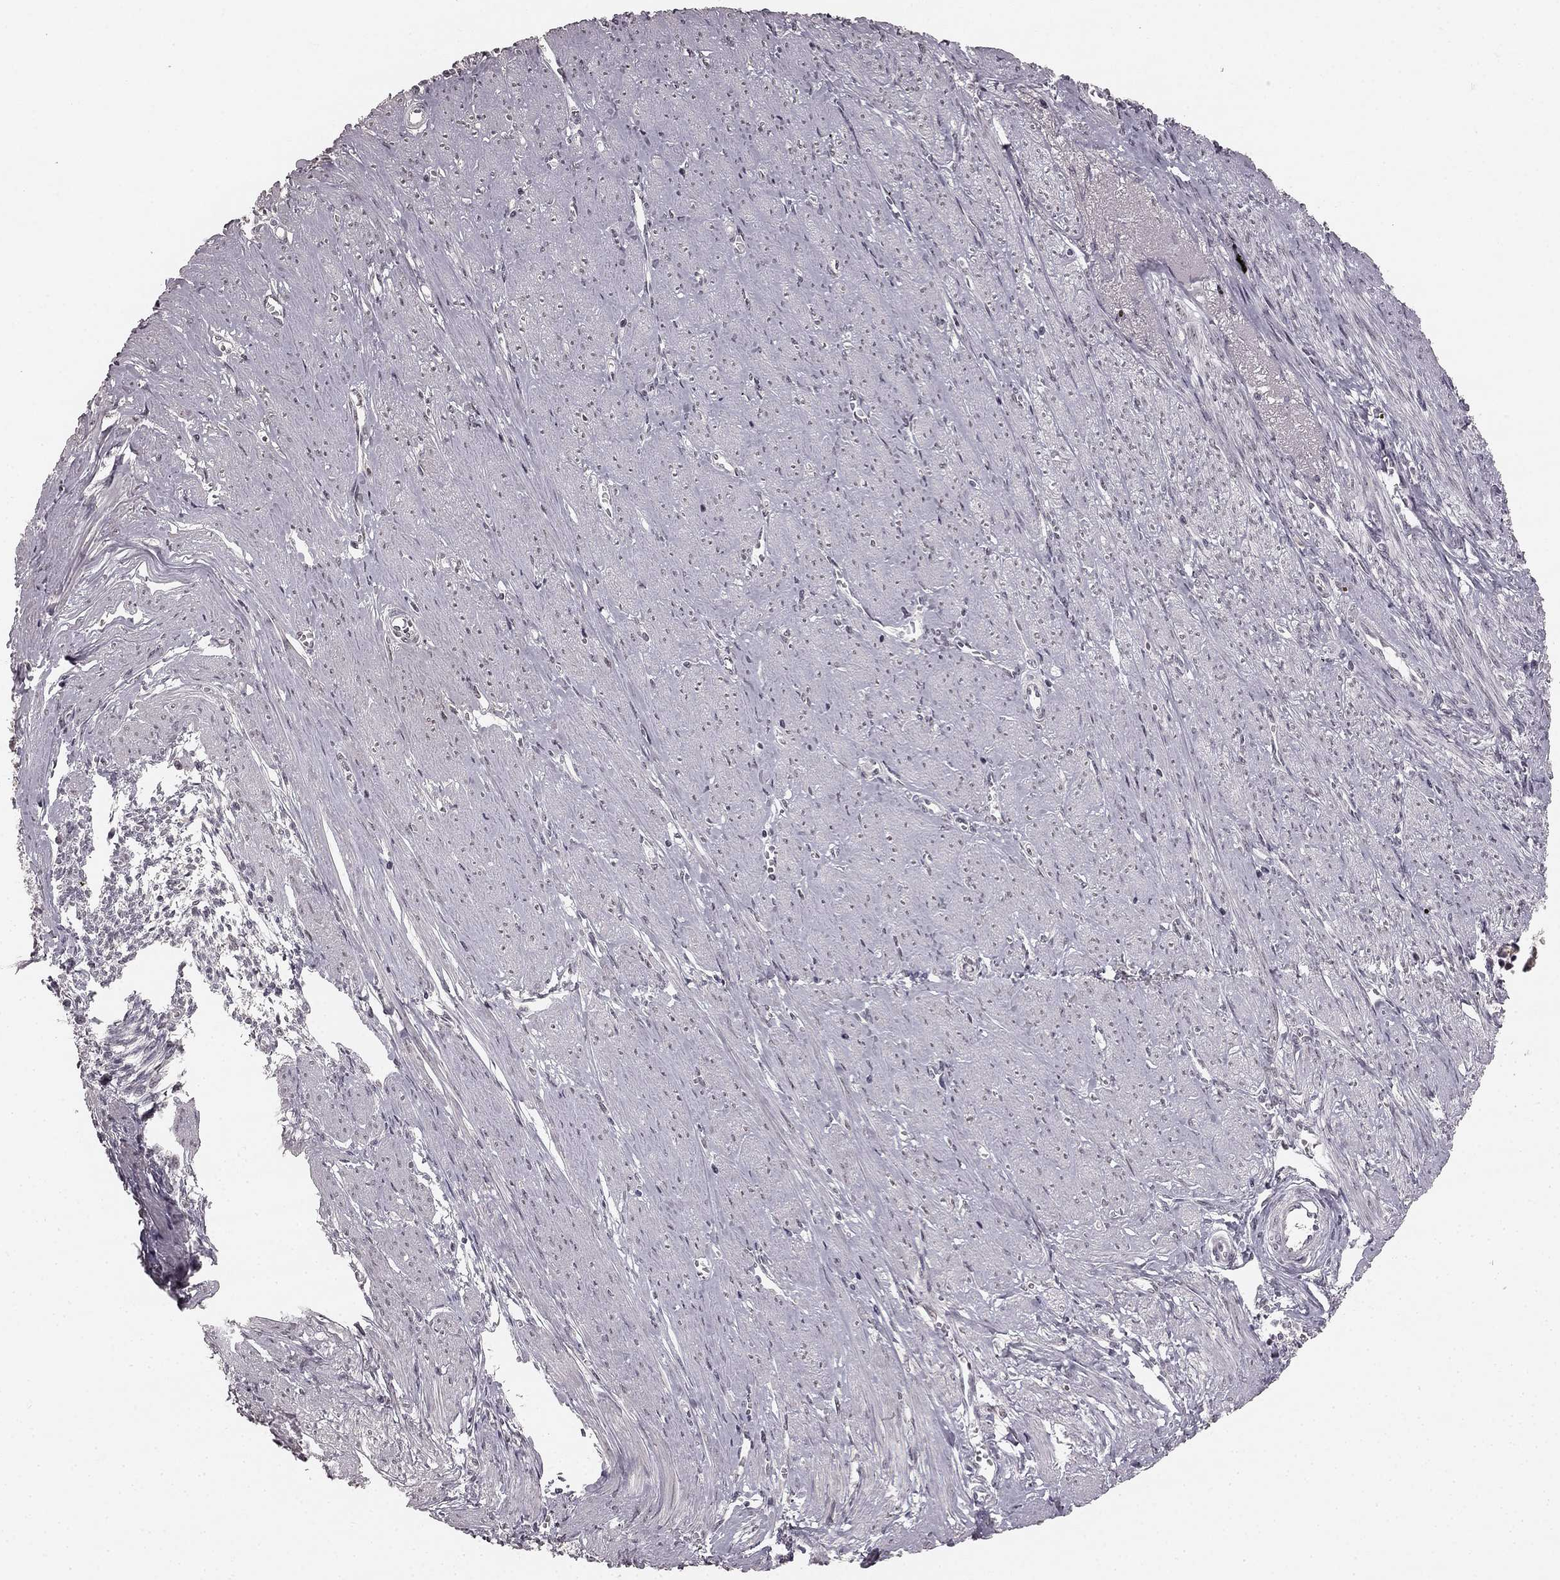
{"staining": {"intensity": "negative", "quantity": "none", "location": "none"}, "tissue": "endometrium", "cell_type": "Cells in endometrial stroma", "image_type": "normal", "snomed": [{"axis": "morphology", "description": "Normal tissue, NOS"}, {"axis": "topography", "description": "Endometrium"}], "caption": "IHC photomicrograph of unremarkable human endometrium stained for a protein (brown), which displays no staining in cells in endometrial stroma. (Stains: DAB immunohistochemistry with hematoxylin counter stain, Microscopy: brightfield microscopy at high magnification).", "gene": "HCN4", "patient": {"sex": "female", "age": 37}}